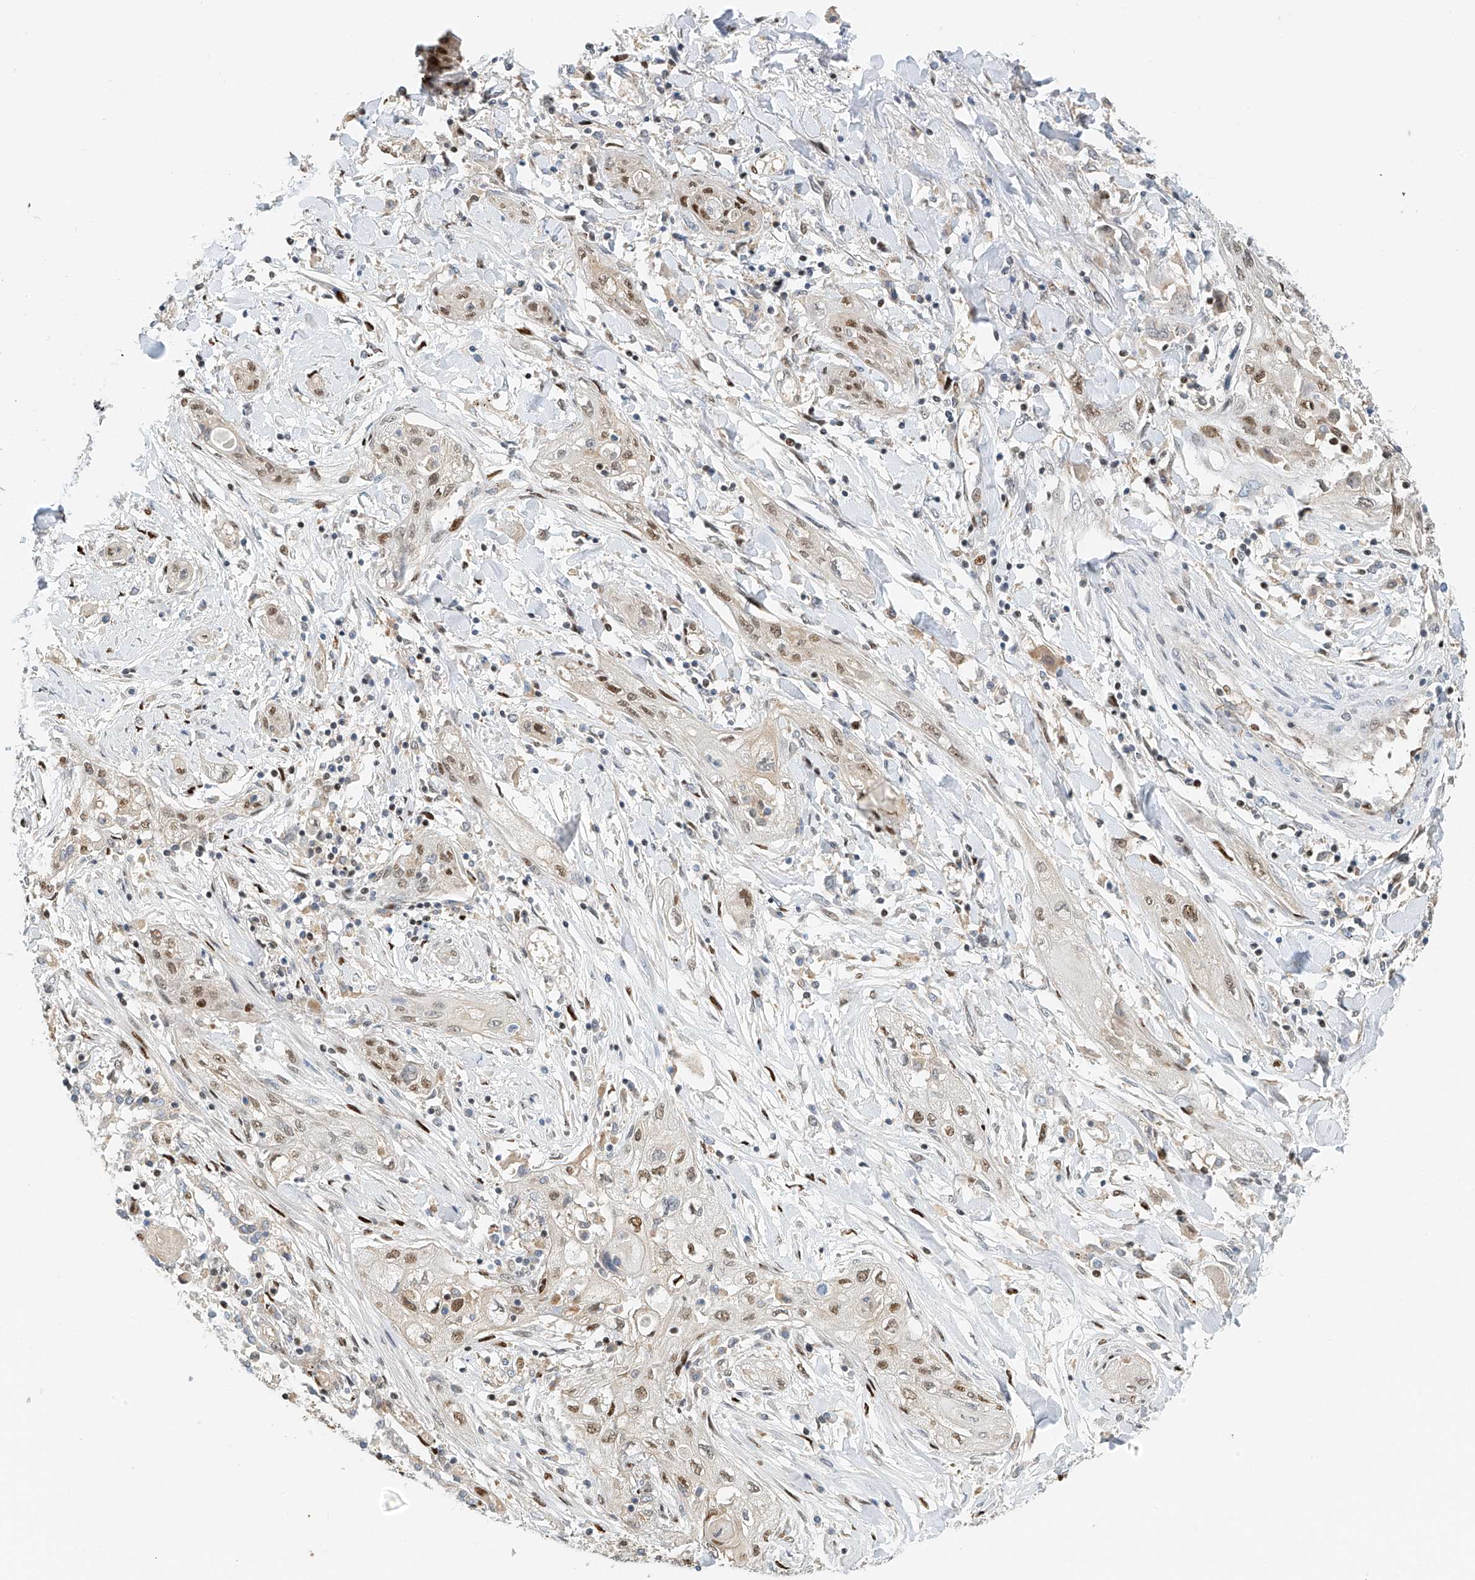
{"staining": {"intensity": "moderate", "quantity": "<25%", "location": "nuclear"}, "tissue": "lung cancer", "cell_type": "Tumor cells", "image_type": "cancer", "snomed": [{"axis": "morphology", "description": "Squamous cell carcinoma, NOS"}, {"axis": "topography", "description": "Lung"}], "caption": "This photomicrograph demonstrates IHC staining of lung squamous cell carcinoma, with low moderate nuclear staining in about <25% of tumor cells.", "gene": "ZNF514", "patient": {"sex": "female", "age": 47}}